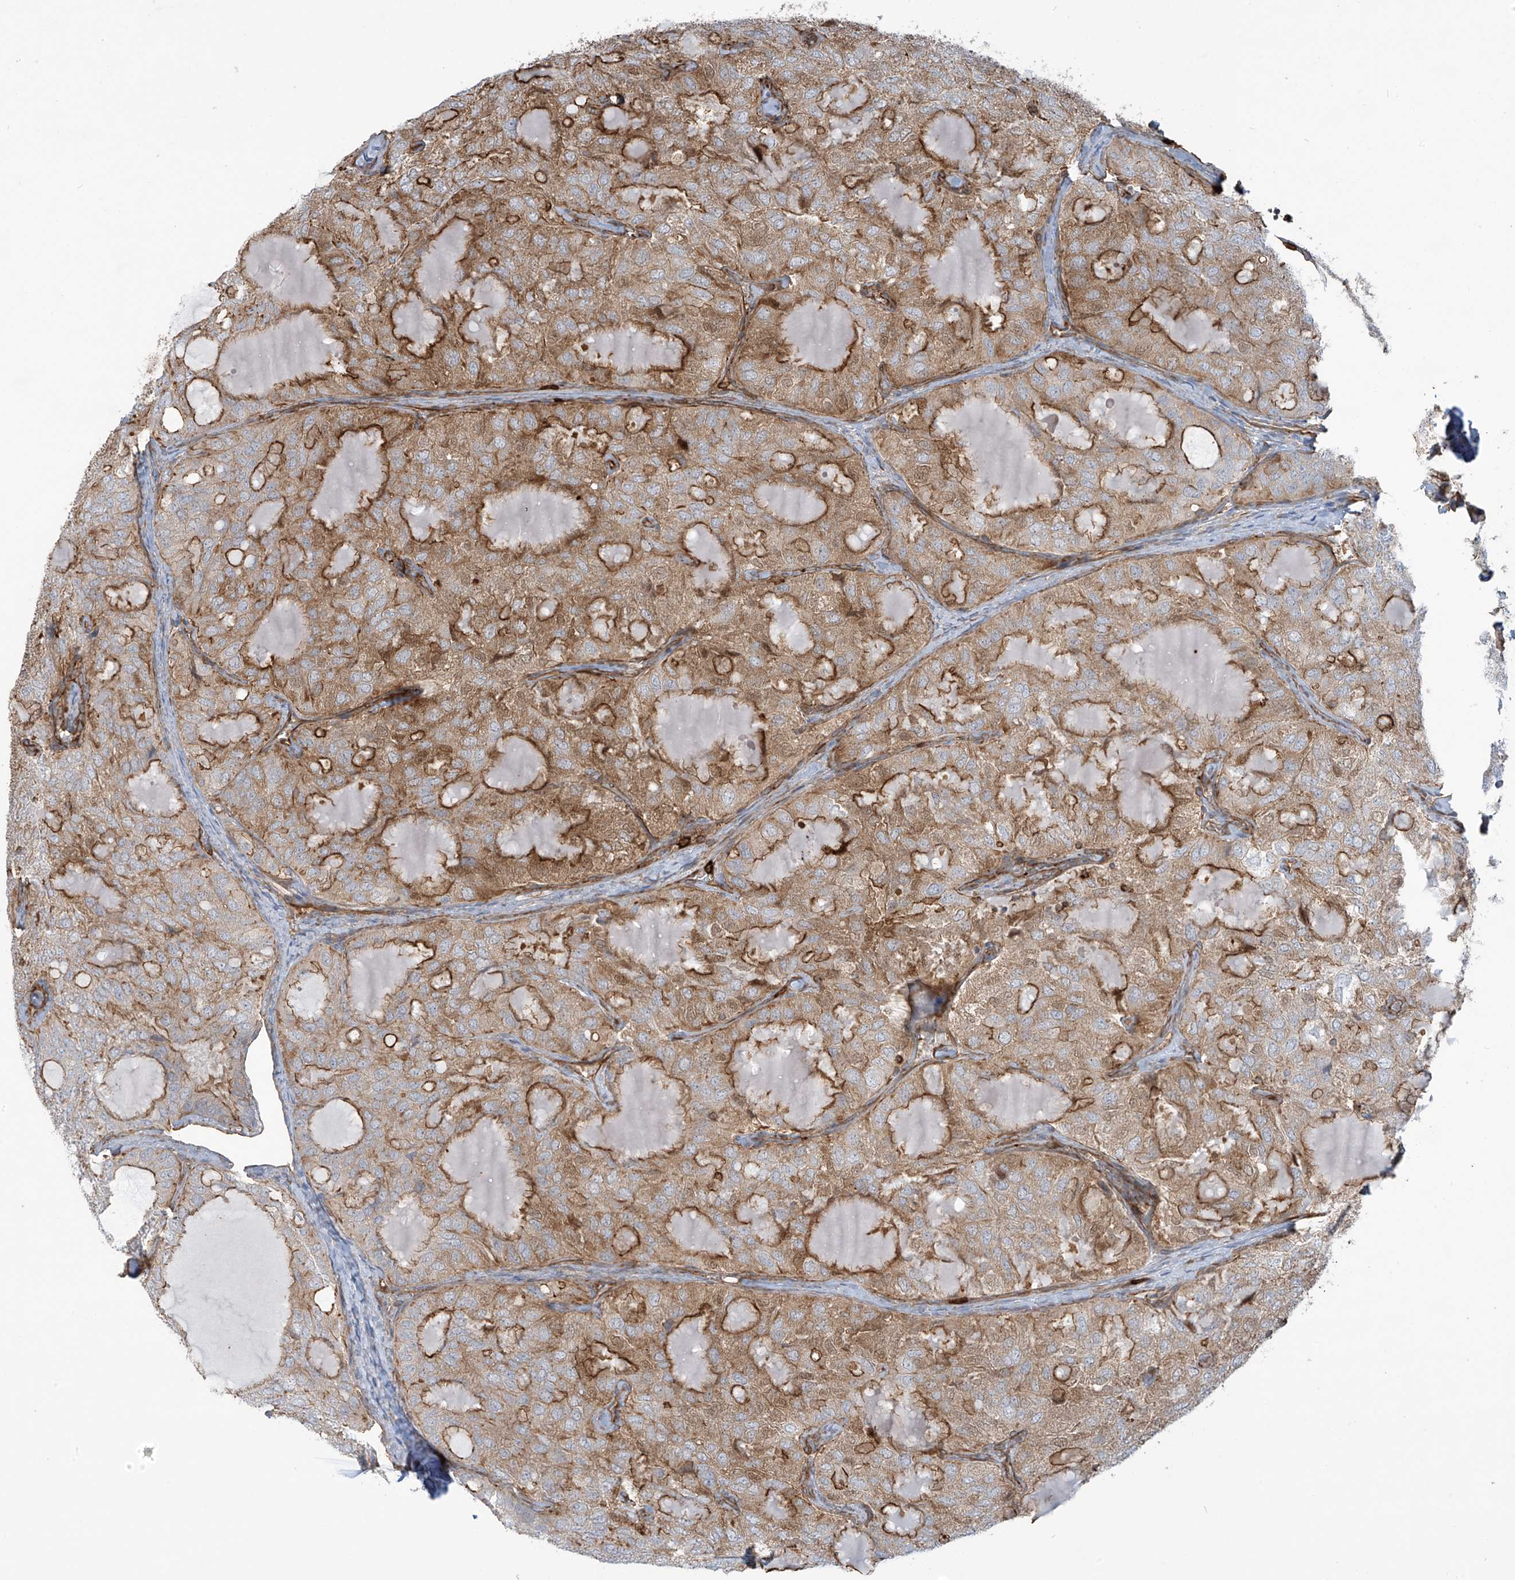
{"staining": {"intensity": "moderate", "quantity": ">75%", "location": "cytoplasmic/membranous"}, "tissue": "thyroid cancer", "cell_type": "Tumor cells", "image_type": "cancer", "snomed": [{"axis": "morphology", "description": "Follicular adenoma carcinoma, NOS"}, {"axis": "topography", "description": "Thyroid gland"}], "caption": "Immunohistochemical staining of thyroid follicular adenoma carcinoma demonstrates moderate cytoplasmic/membranous protein expression in about >75% of tumor cells.", "gene": "SLC9A2", "patient": {"sex": "male", "age": 75}}